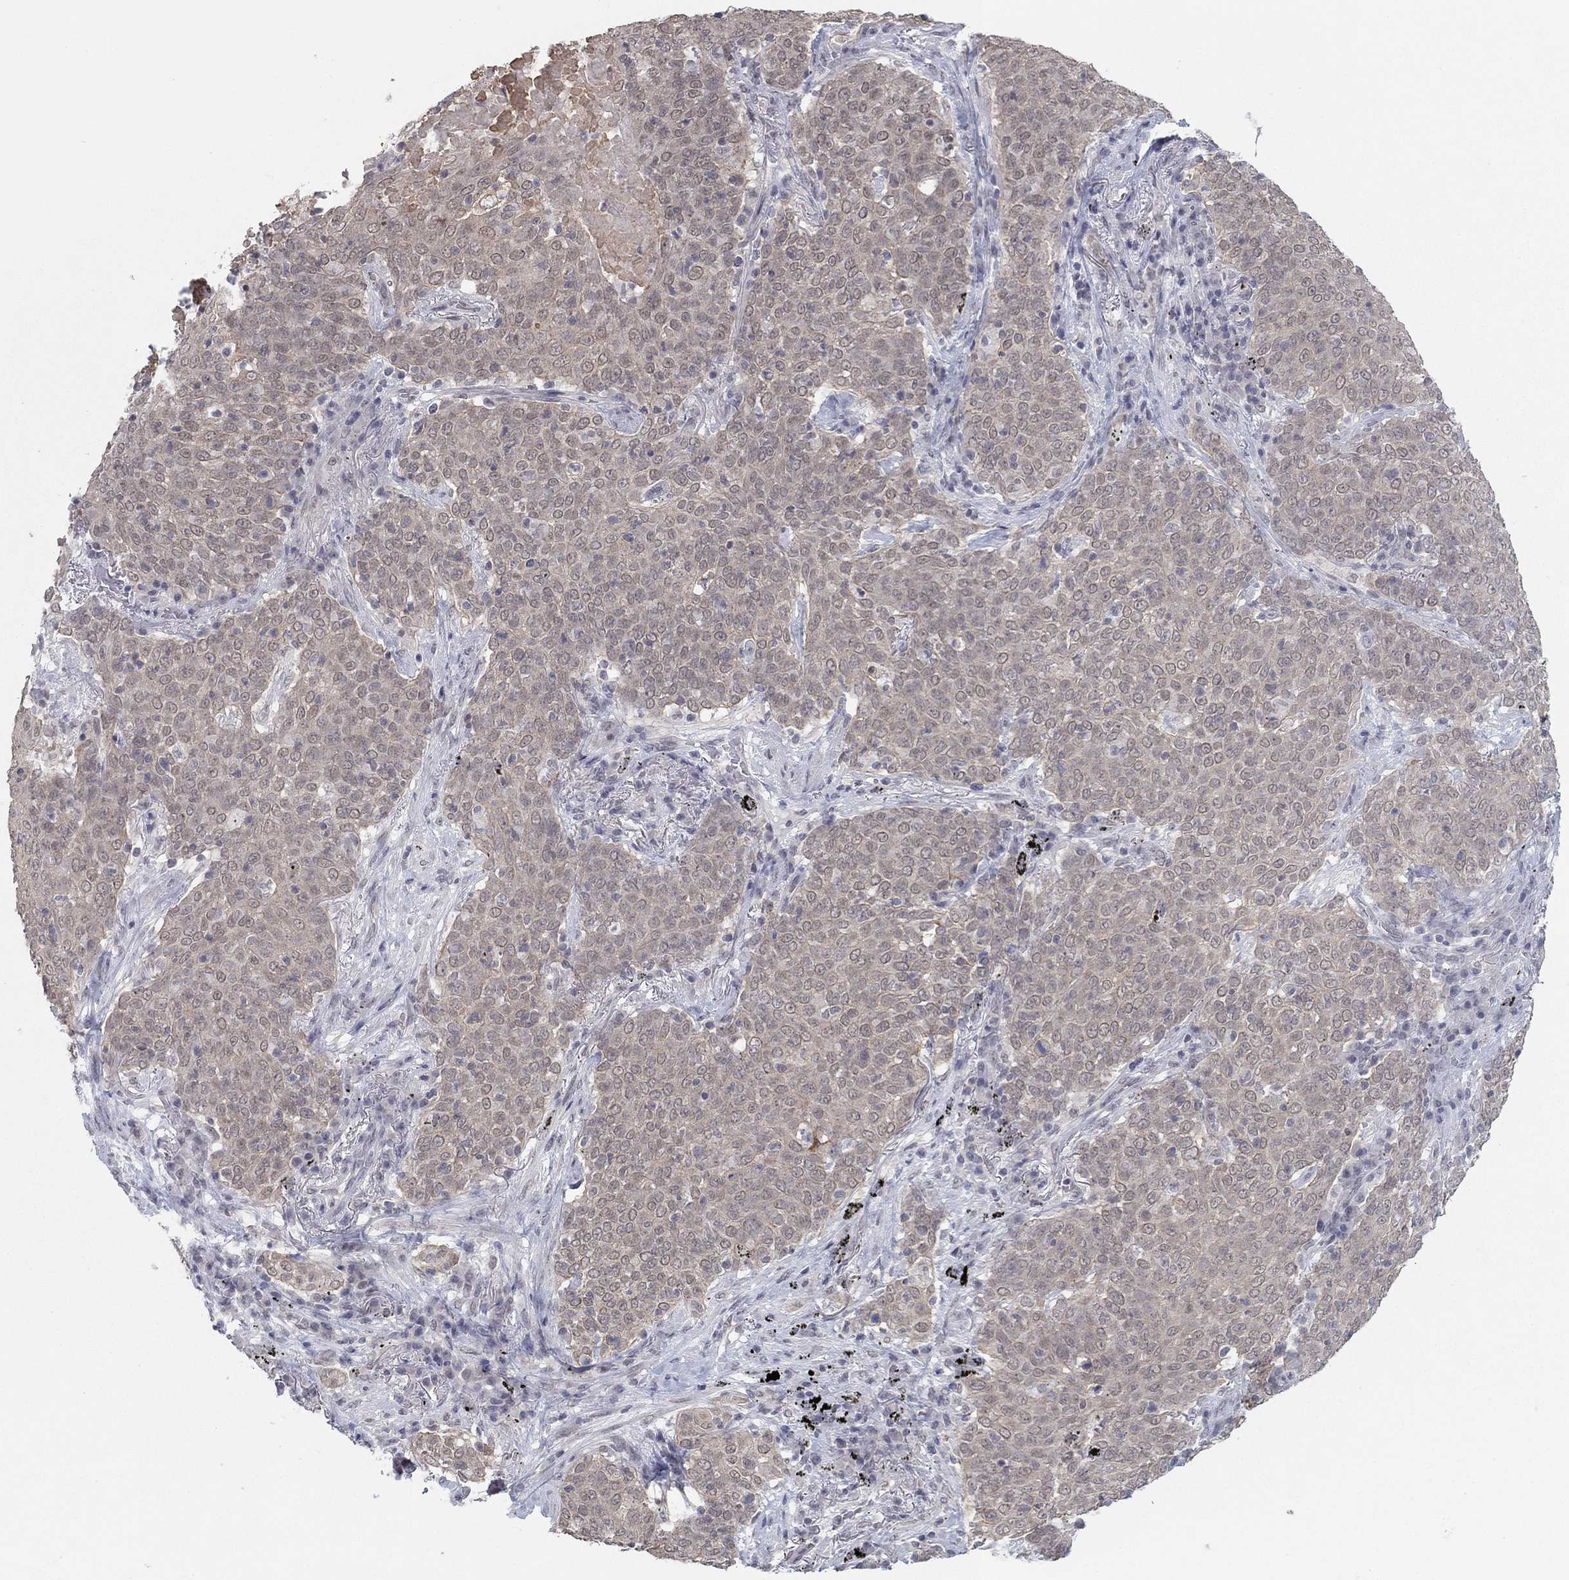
{"staining": {"intensity": "moderate", "quantity": "<25%", "location": "cytoplasmic/membranous"}, "tissue": "lung cancer", "cell_type": "Tumor cells", "image_type": "cancer", "snomed": [{"axis": "morphology", "description": "Squamous cell carcinoma, NOS"}, {"axis": "topography", "description": "Lung"}], "caption": "A high-resolution histopathology image shows IHC staining of squamous cell carcinoma (lung), which displays moderate cytoplasmic/membranous expression in approximately <25% of tumor cells.", "gene": "SLC22A2", "patient": {"sex": "male", "age": 82}}